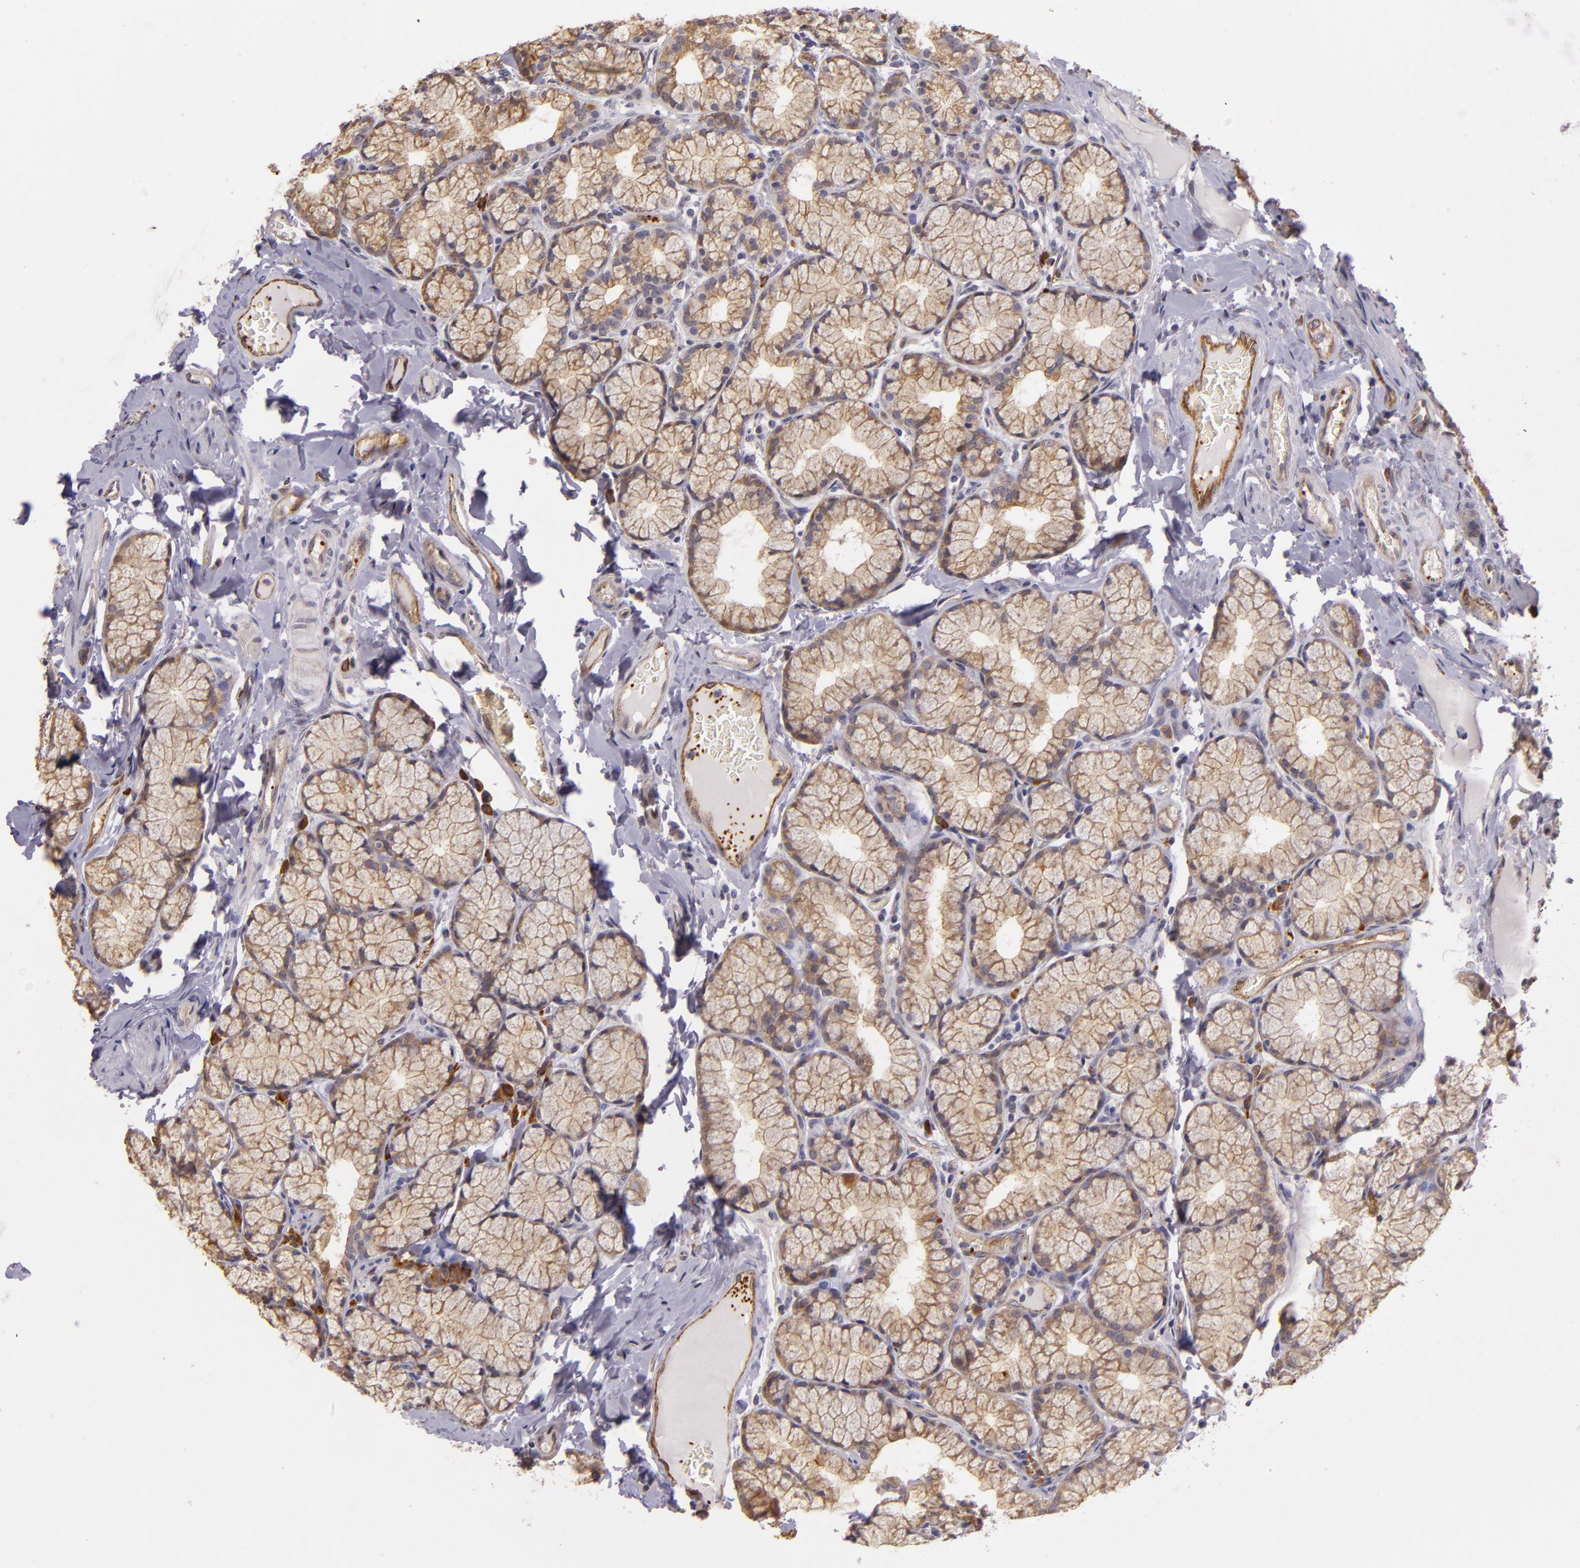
{"staining": {"intensity": "weak", "quantity": ">75%", "location": "cytoplasmic/membranous"}, "tissue": "duodenum", "cell_type": "Glandular cells", "image_type": "normal", "snomed": [{"axis": "morphology", "description": "Normal tissue, NOS"}, {"axis": "topography", "description": "Duodenum"}], "caption": "High-power microscopy captured an IHC photomicrograph of unremarkable duodenum, revealing weak cytoplasmic/membranous expression in approximately >75% of glandular cells. The protein is shown in brown color, while the nuclei are stained blue.", "gene": "SYTL4", "patient": {"sex": "male", "age": 50}}